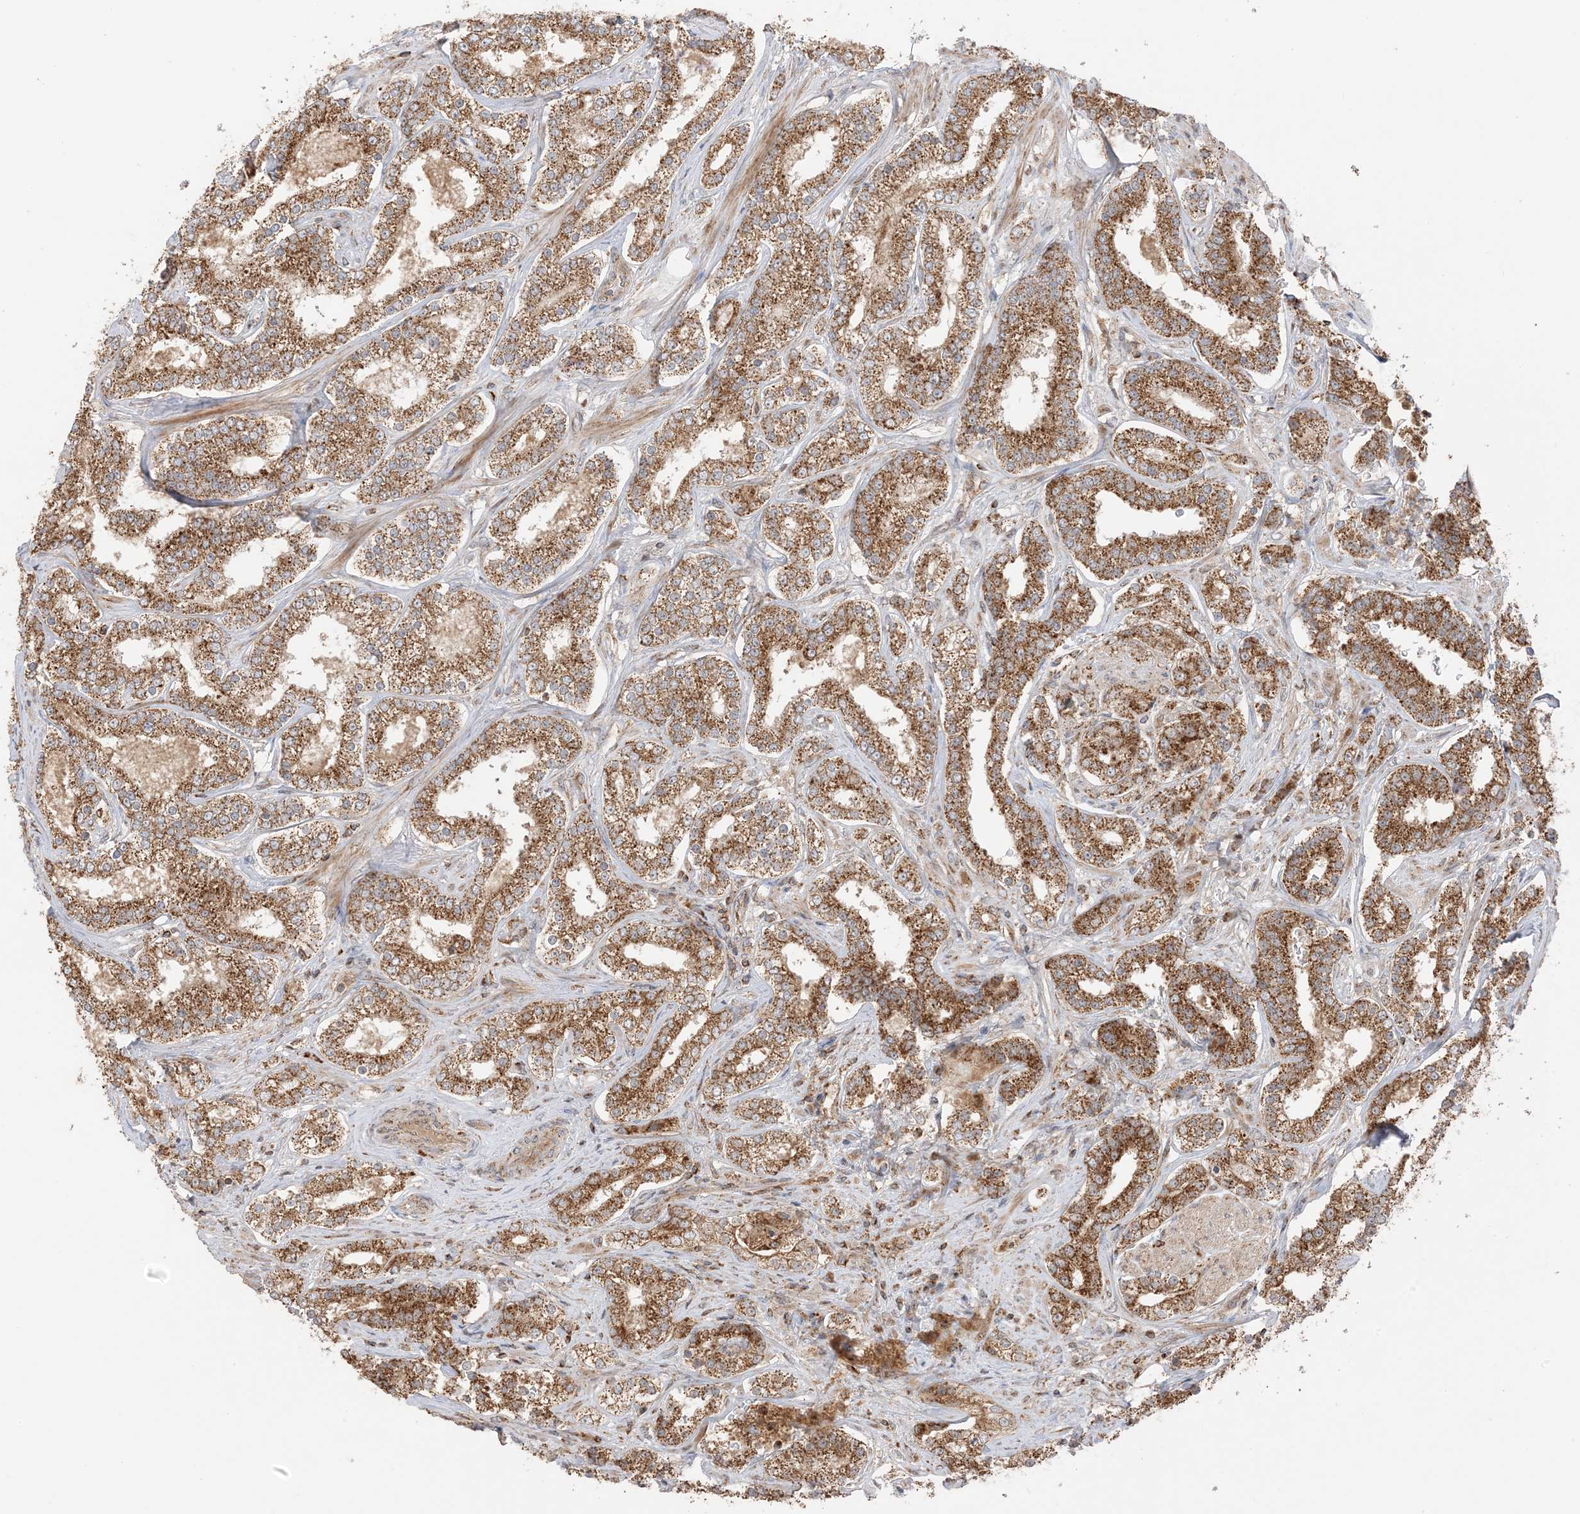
{"staining": {"intensity": "strong", "quantity": ">75%", "location": "cytoplasmic/membranous"}, "tissue": "prostate cancer", "cell_type": "Tumor cells", "image_type": "cancer", "snomed": [{"axis": "morphology", "description": "Normal tissue, NOS"}, {"axis": "morphology", "description": "Adenocarcinoma, High grade"}, {"axis": "topography", "description": "Prostate"}], "caption": "Immunohistochemical staining of human high-grade adenocarcinoma (prostate) reveals high levels of strong cytoplasmic/membranous protein staining in about >75% of tumor cells.", "gene": "N4BP3", "patient": {"sex": "male", "age": 83}}